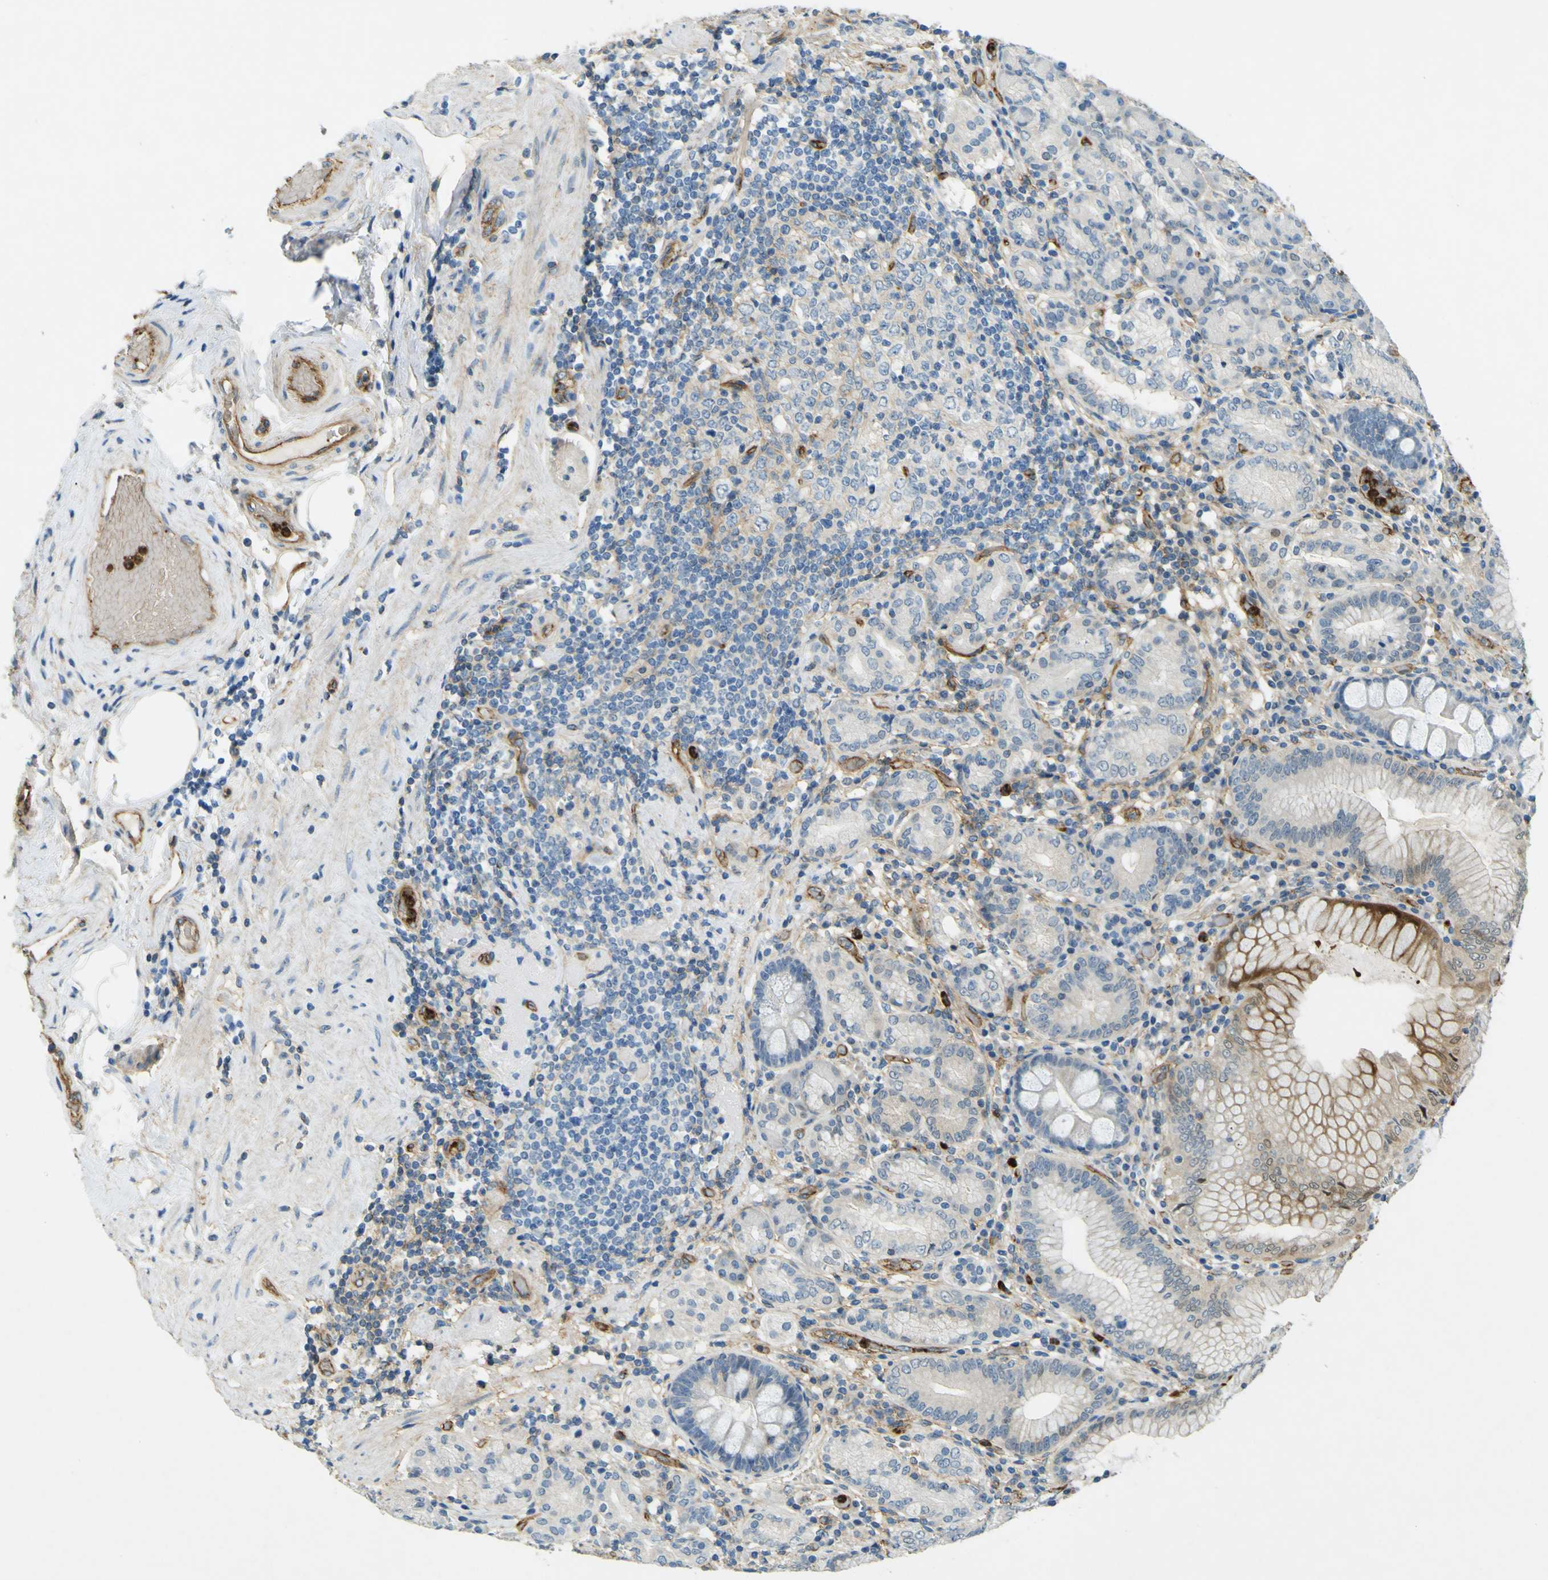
{"staining": {"intensity": "strong", "quantity": "<25%", "location": "cytoplasmic/membranous"}, "tissue": "stomach", "cell_type": "Glandular cells", "image_type": "normal", "snomed": [{"axis": "morphology", "description": "Normal tissue, NOS"}, {"axis": "topography", "description": "Stomach, lower"}], "caption": "This photomicrograph shows benign stomach stained with immunohistochemistry to label a protein in brown. The cytoplasmic/membranous of glandular cells show strong positivity for the protein. Nuclei are counter-stained blue.", "gene": "PLXDC1", "patient": {"sex": "female", "age": 76}}